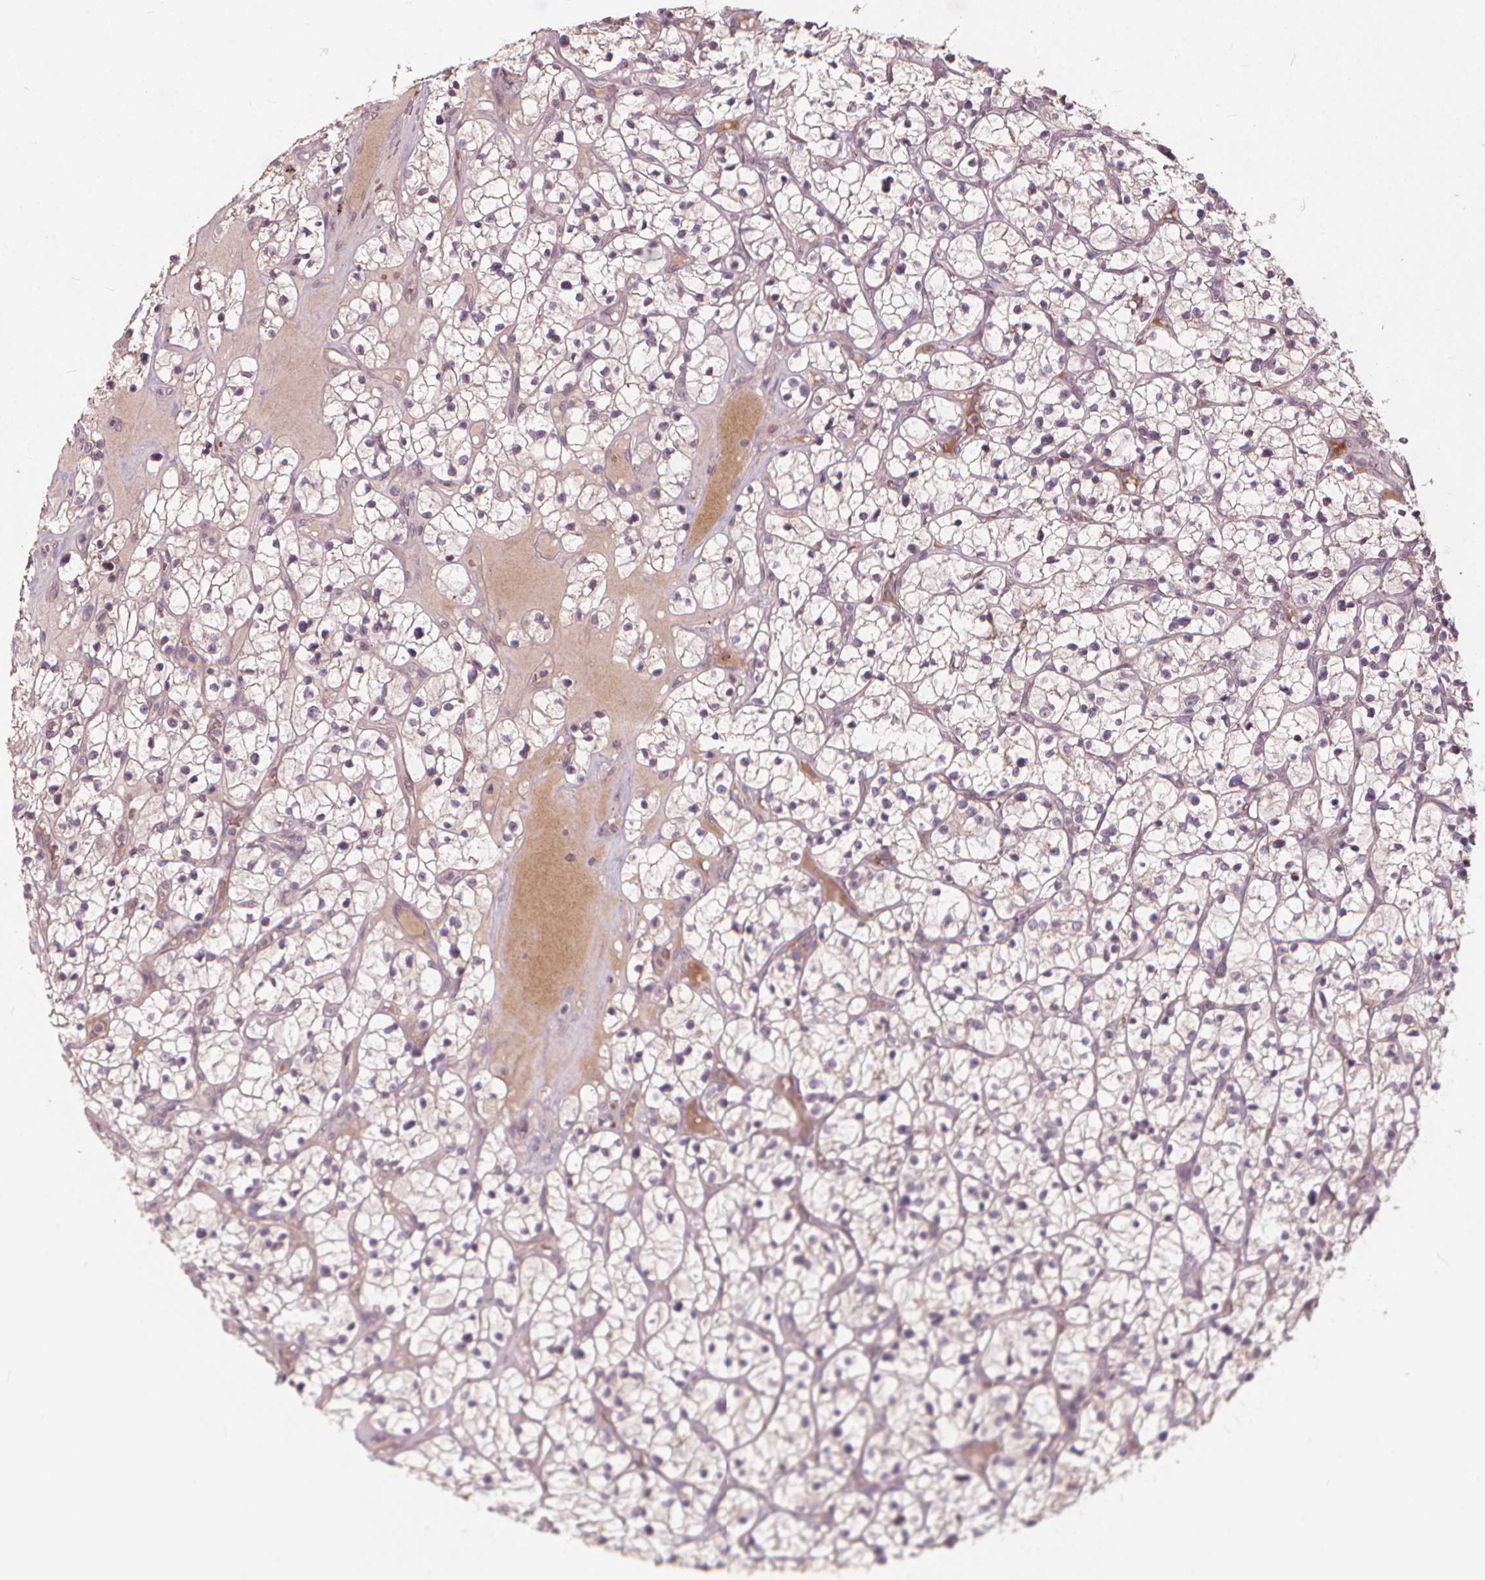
{"staining": {"intensity": "negative", "quantity": "none", "location": "none"}, "tissue": "renal cancer", "cell_type": "Tumor cells", "image_type": "cancer", "snomed": [{"axis": "morphology", "description": "Adenocarcinoma, NOS"}, {"axis": "topography", "description": "Kidney"}], "caption": "Tumor cells are negative for brown protein staining in adenocarcinoma (renal).", "gene": "IPO13", "patient": {"sex": "female", "age": 64}}